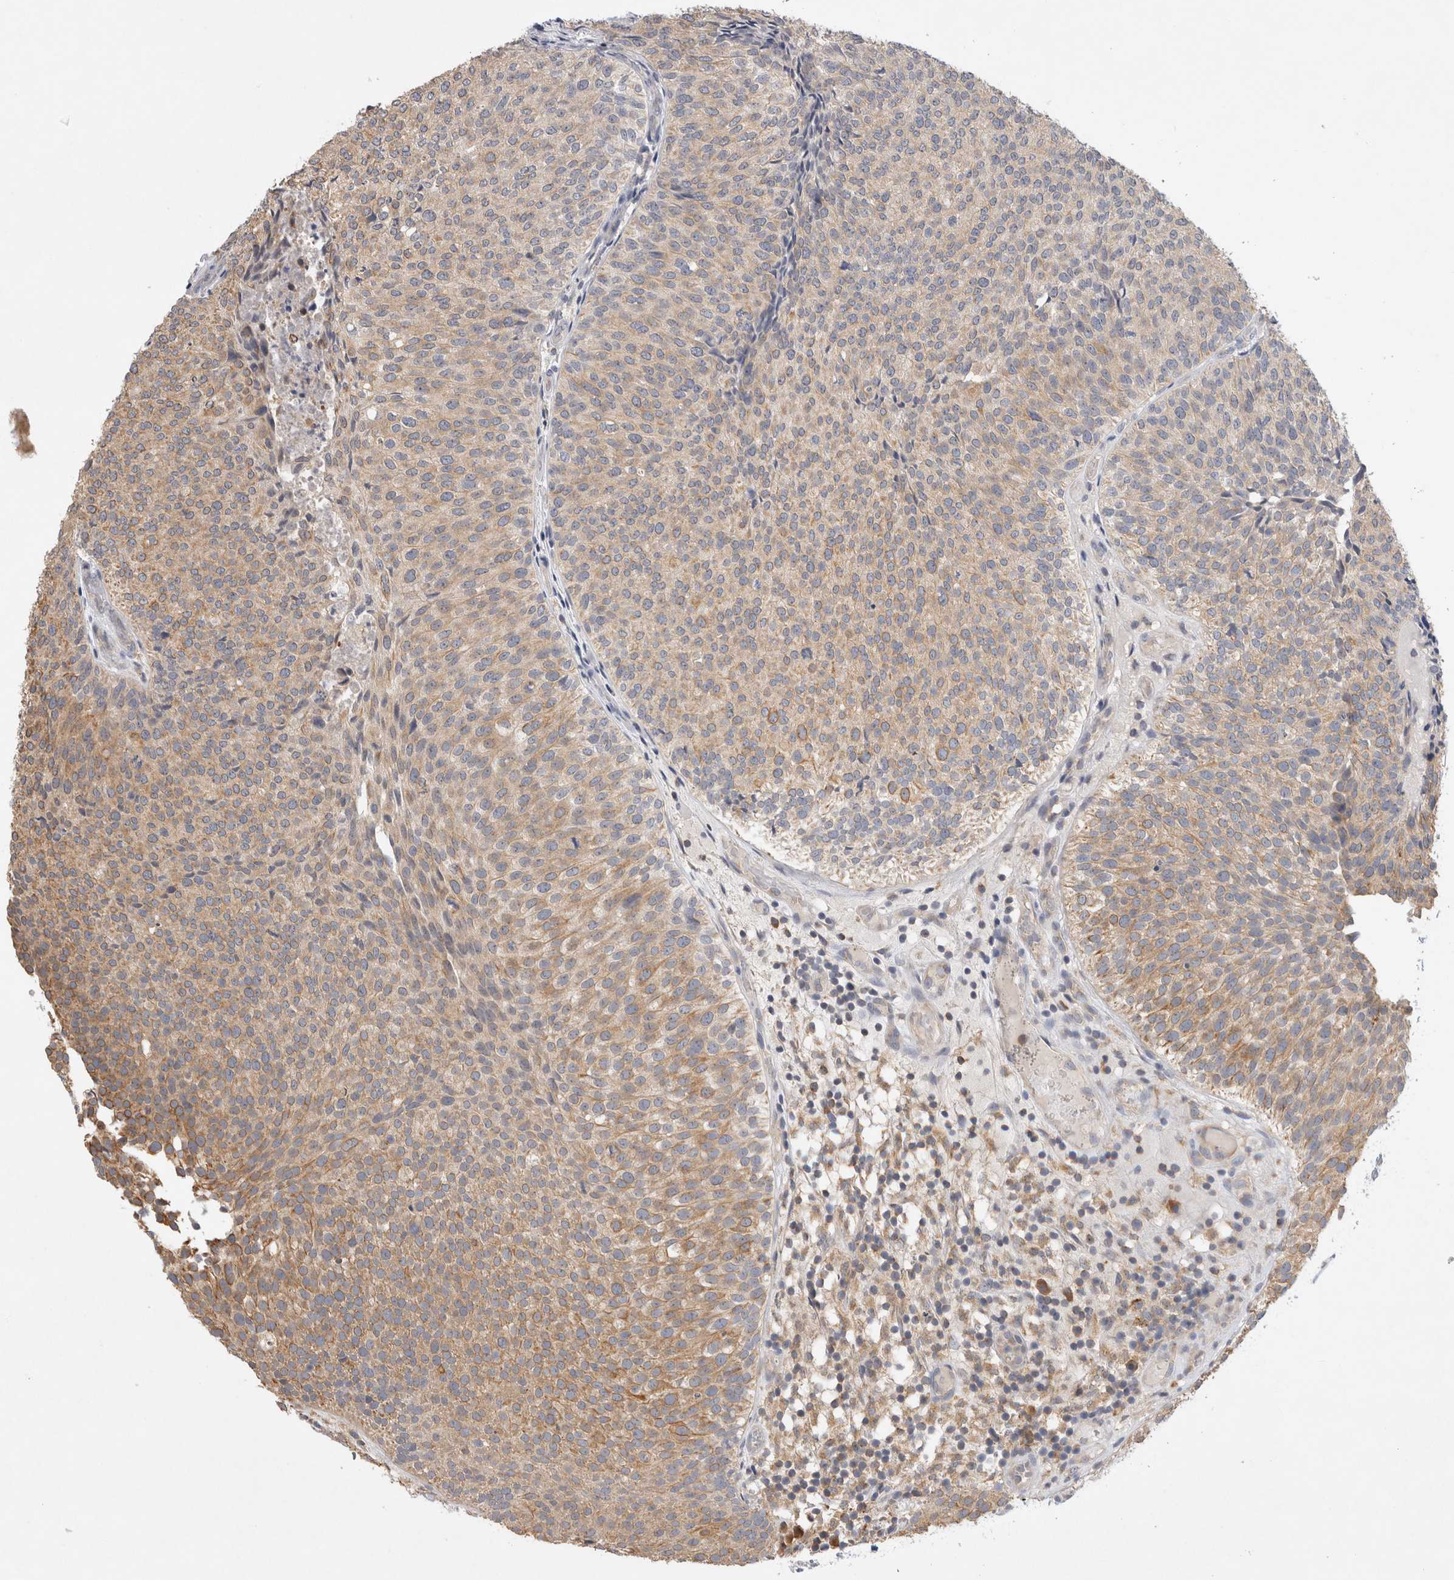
{"staining": {"intensity": "moderate", "quantity": ">75%", "location": "cytoplasmic/membranous"}, "tissue": "urothelial cancer", "cell_type": "Tumor cells", "image_type": "cancer", "snomed": [{"axis": "morphology", "description": "Urothelial carcinoma, Low grade"}, {"axis": "topography", "description": "Urinary bladder"}], "caption": "Human urothelial cancer stained with a protein marker demonstrates moderate staining in tumor cells.", "gene": "GAS1", "patient": {"sex": "male", "age": 86}}